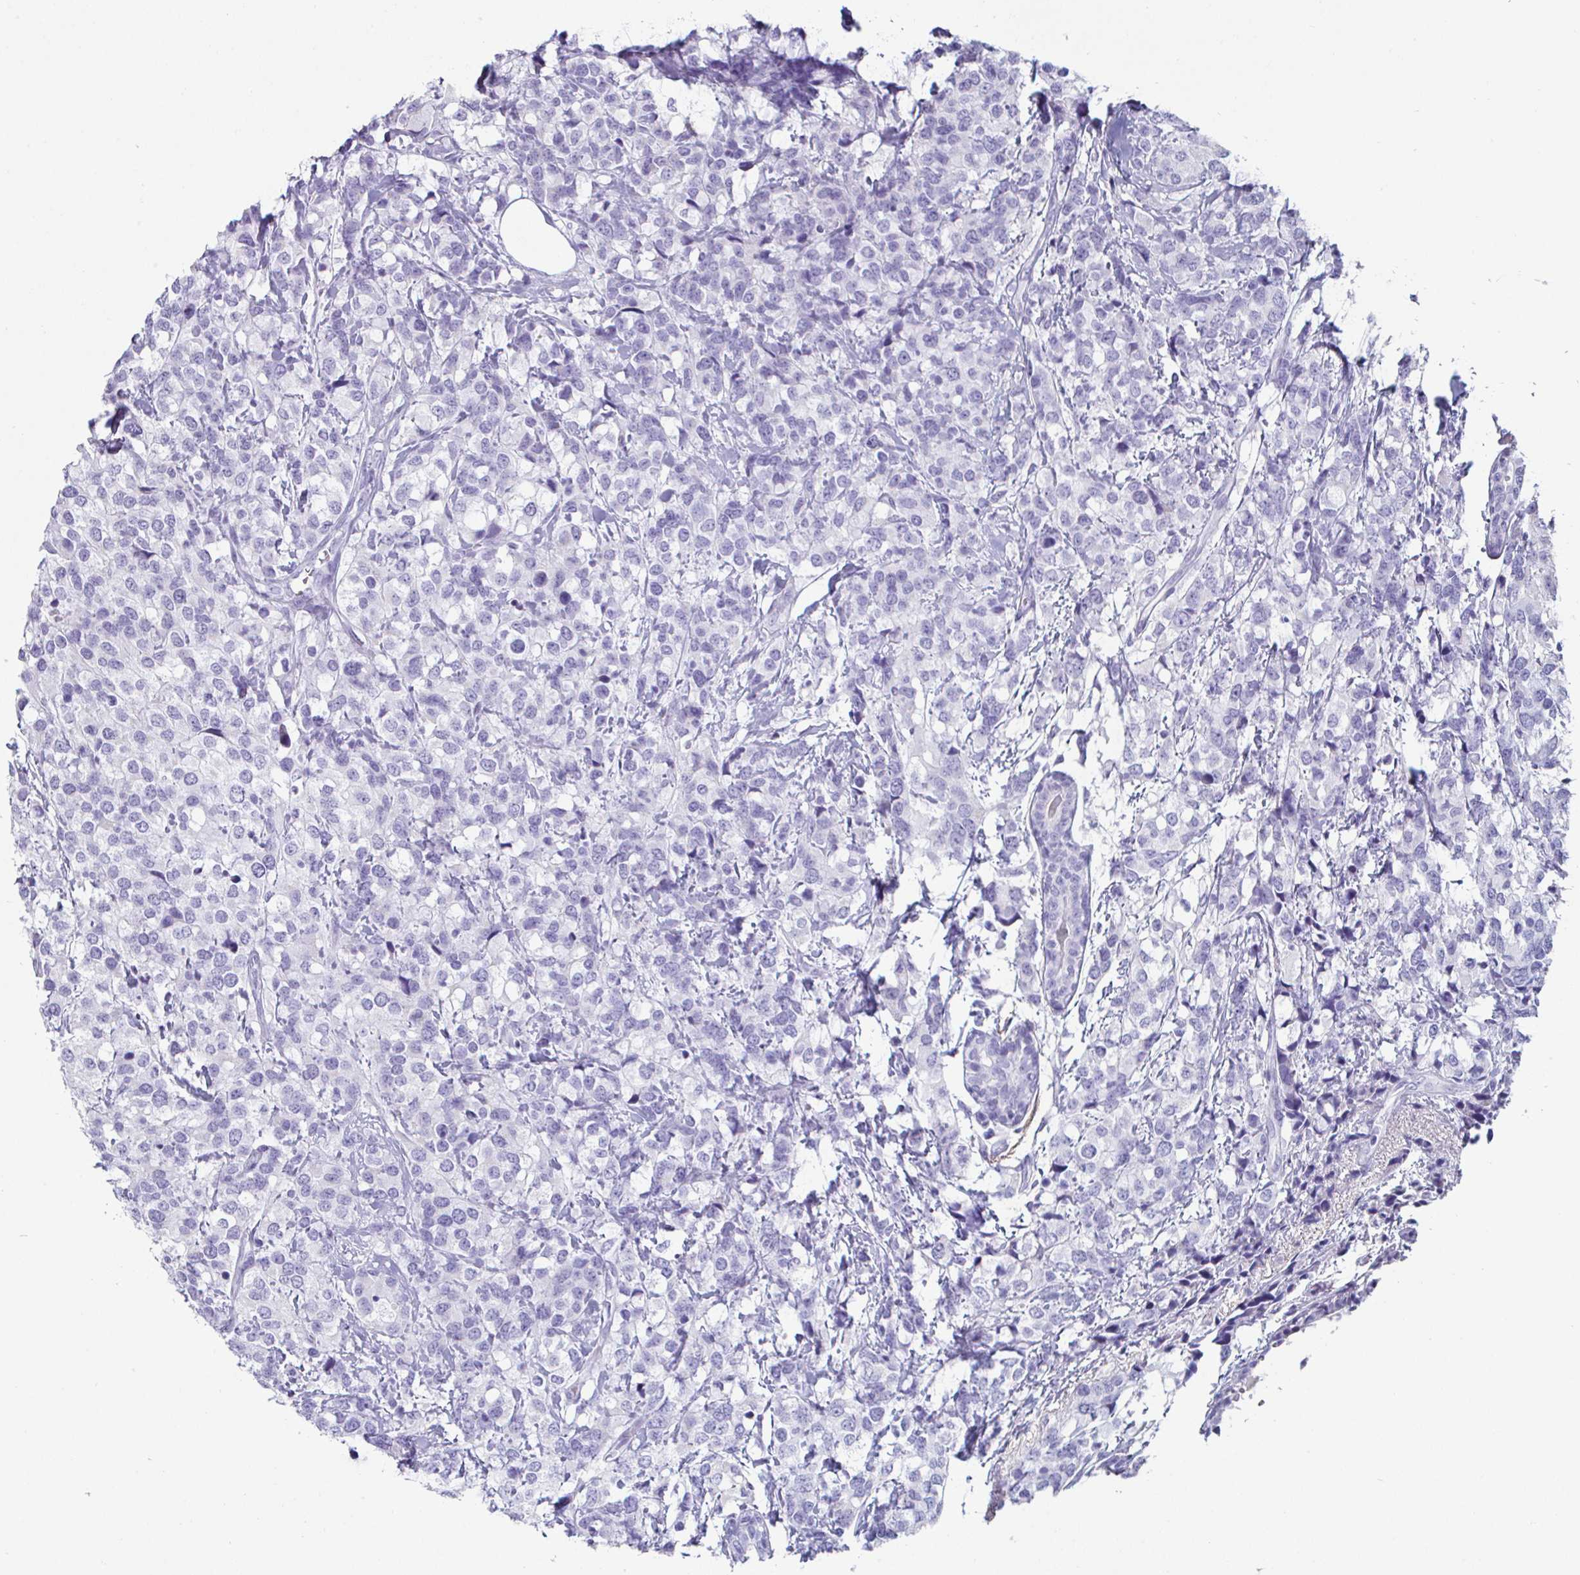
{"staining": {"intensity": "negative", "quantity": "none", "location": "none"}, "tissue": "breast cancer", "cell_type": "Tumor cells", "image_type": "cancer", "snomed": [{"axis": "morphology", "description": "Lobular carcinoma"}, {"axis": "topography", "description": "Breast"}], "caption": "Immunohistochemistry micrograph of neoplastic tissue: breast cancer stained with DAB exhibits no significant protein staining in tumor cells.", "gene": "CREG2", "patient": {"sex": "female", "age": 59}}